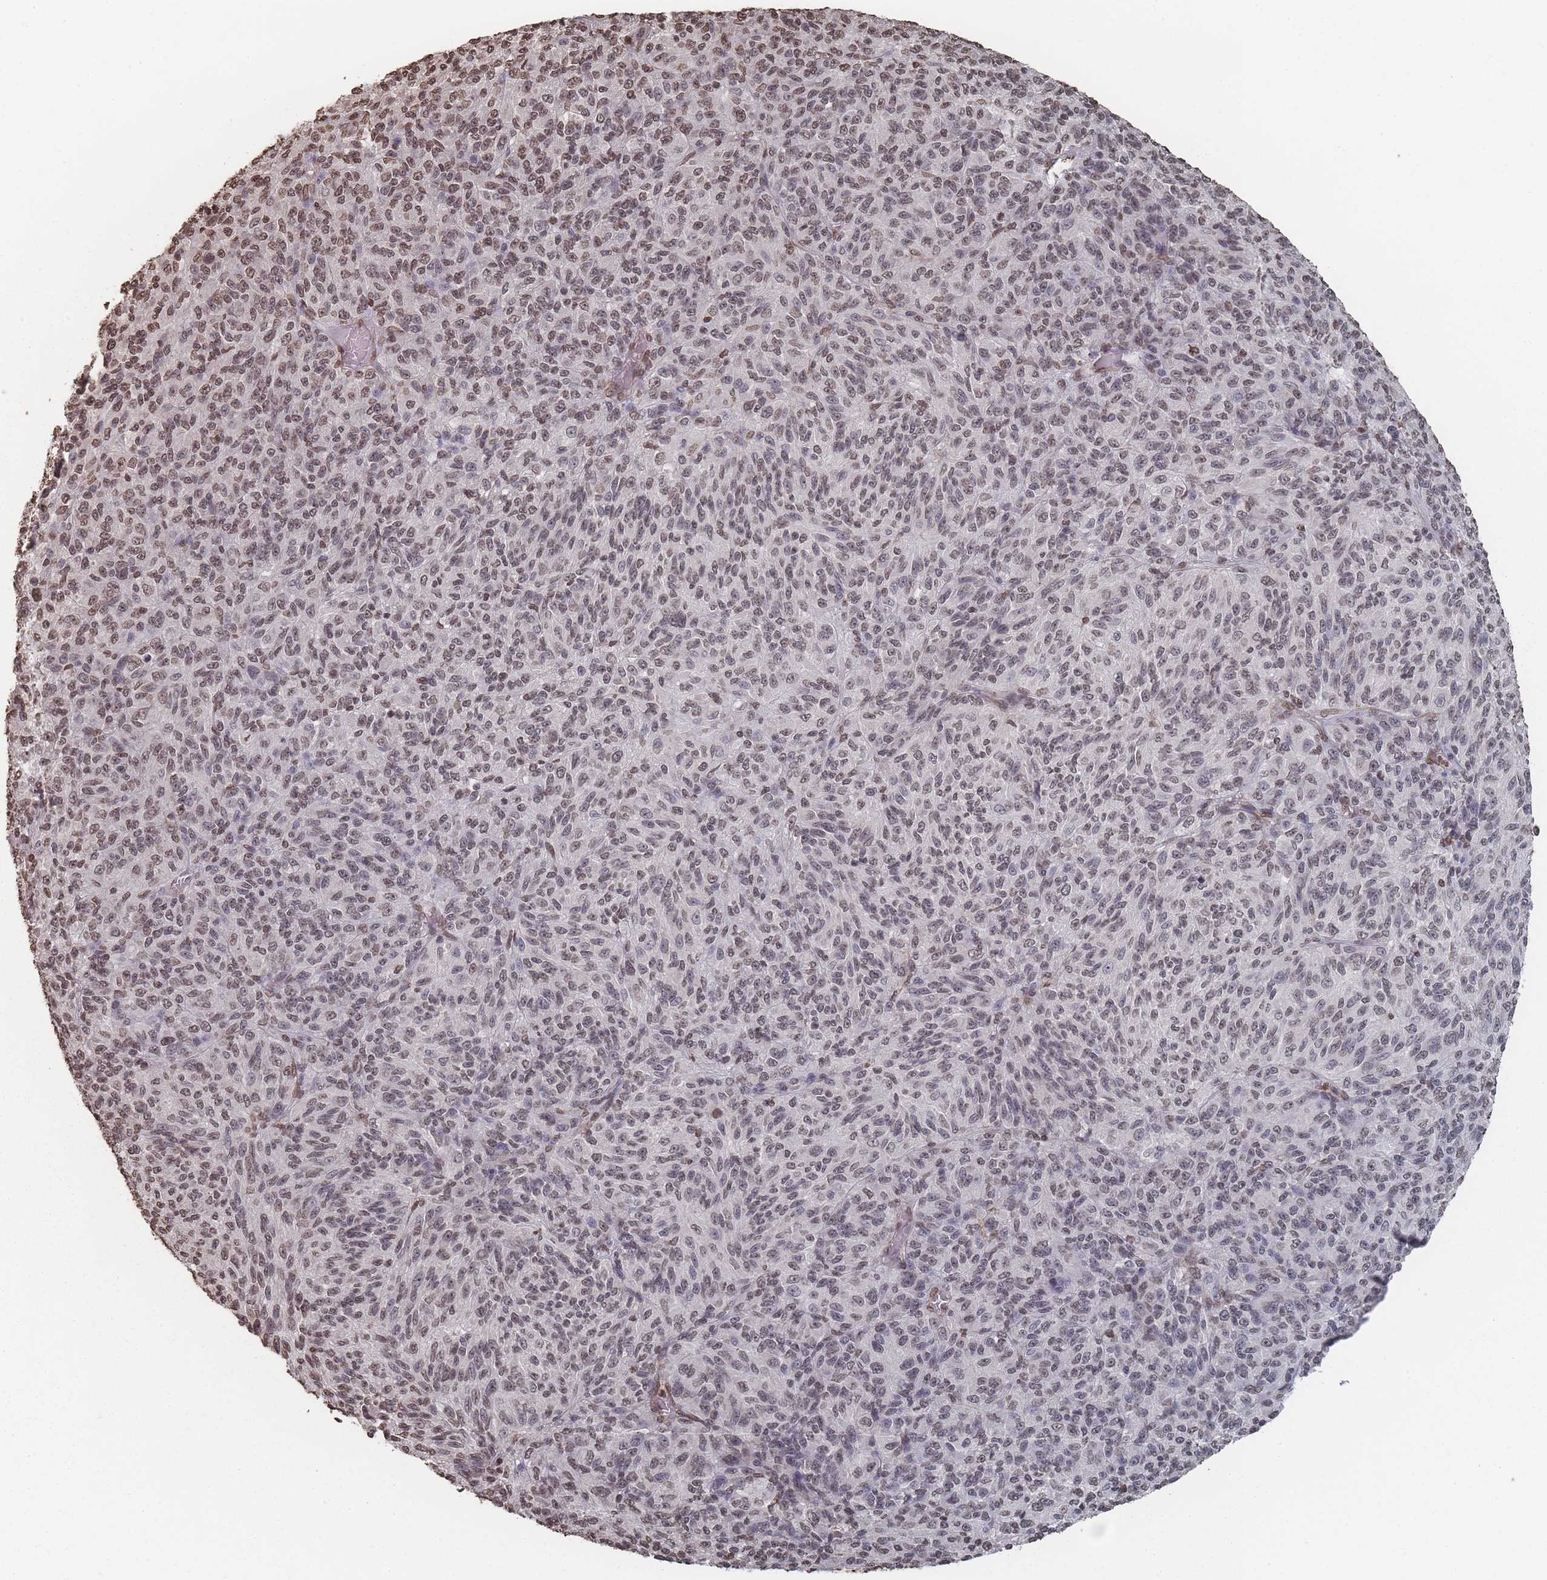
{"staining": {"intensity": "moderate", "quantity": "25%-75%", "location": "nuclear"}, "tissue": "melanoma", "cell_type": "Tumor cells", "image_type": "cancer", "snomed": [{"axis": "morphology", "description": "Malignant melanoma, Metastatic site"}, {"axis": "topography", "description": "Brain"}], "caption": "Melanoma stained with a brown dye displays moderate nuclear positive expression in approximately 25%-75% of tumor cells.", "gene": "PLEKHG5", "patient": {"sex": "female", "age": 56}}